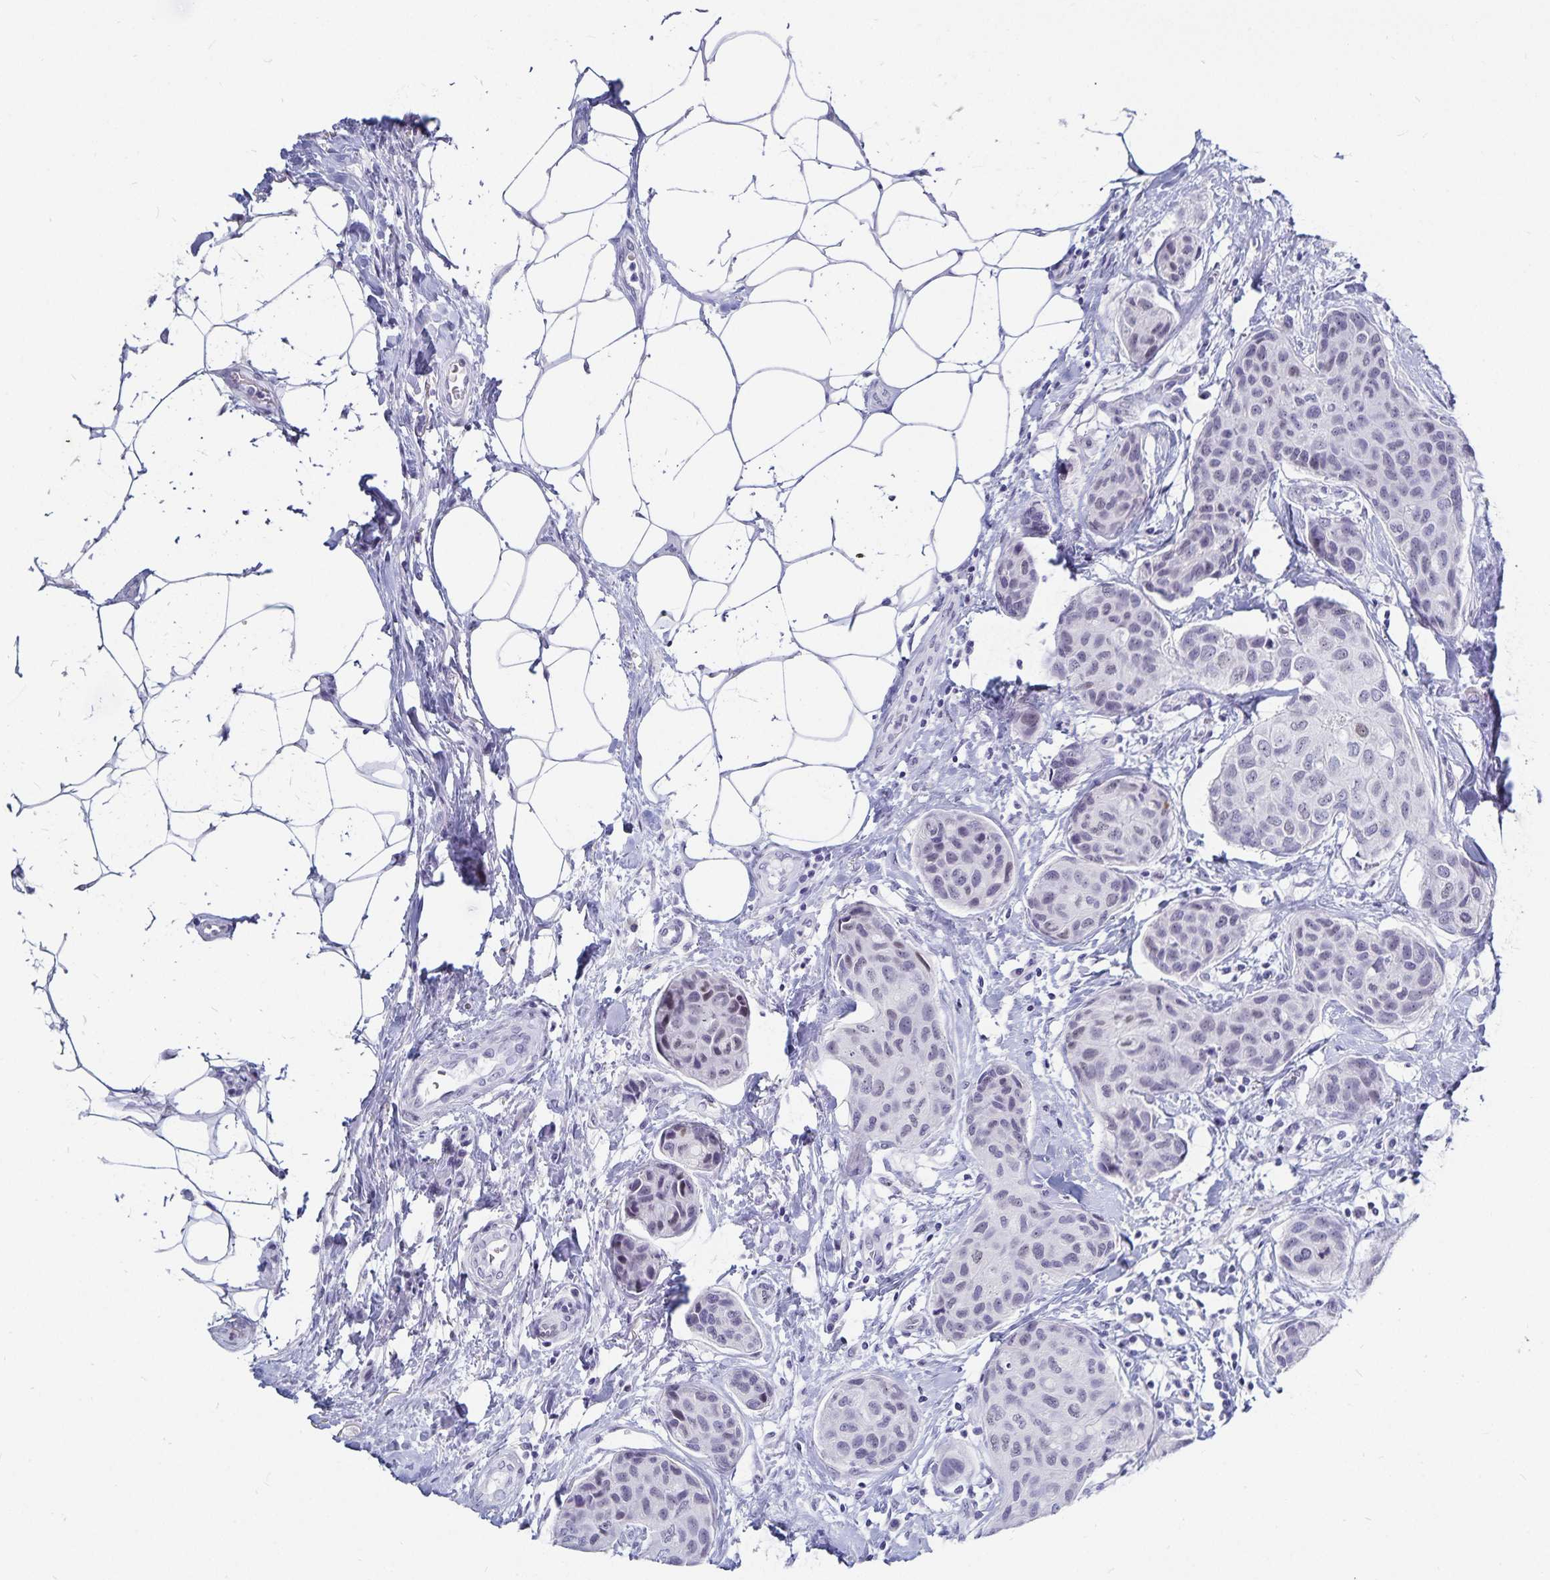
{"staining": {"intensity": "negative", "quantity": "none", "location": "none"}, "tissue": "breast cancer", "cell_type": "Tumor cells", "image_type": "cancer", "snomed": [{"axis": "morphology", "description": "Duct carcinoma"}, {"axis": "topography", "description": "Breast"}], "caption": "Tumor cells show no significant protein staining in intraductal carcinoma (breast).", "gene": "HMGB3", "patient": {"sex": "female", "age": 80}}